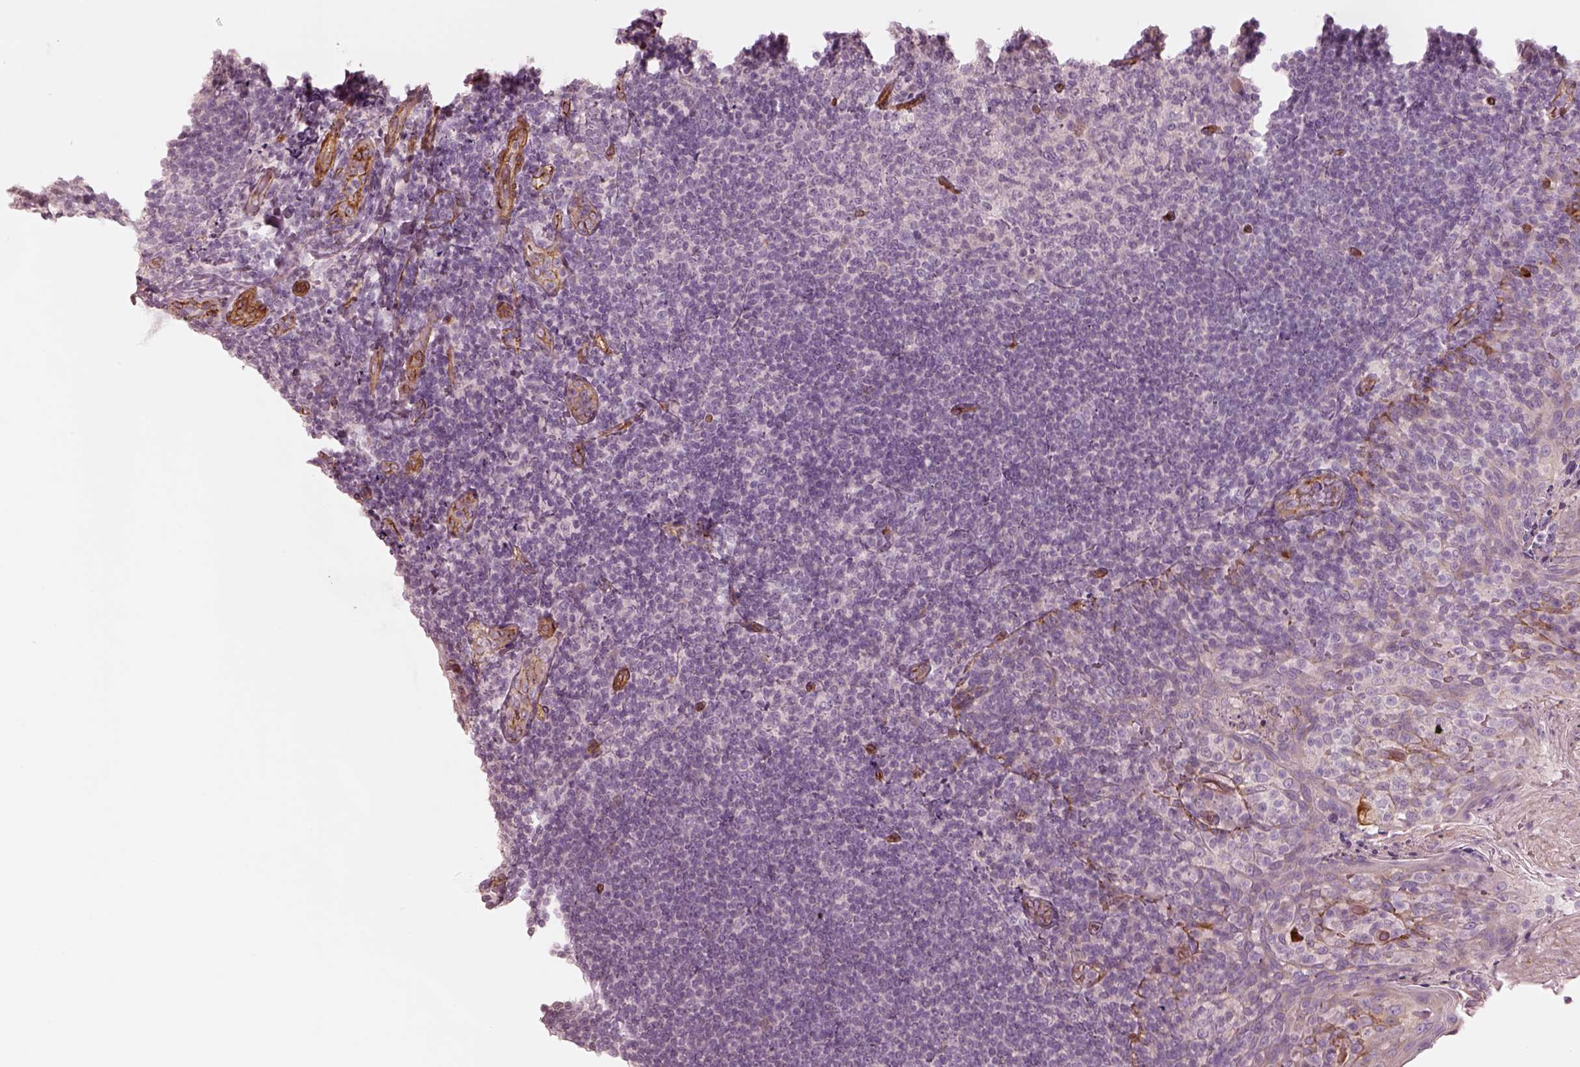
{"staining": {"intensity": "negative", "quantity": "none", "location": "none"}, "tissue": "tonsil", "cell_type": "Germinal center cells", "image_type": "normal", "snomed": [{"axis": "morphology", "description": "Normal tissue, NOS"}, {"axis": "topography", "description": "Tonsil"}], "caption": "Histopathology image shows no significant protein positivity in germinal center cells of unremarkable tonsil.", "gene": "CRYM", "patient": {"sex": "female", "age": 10}}